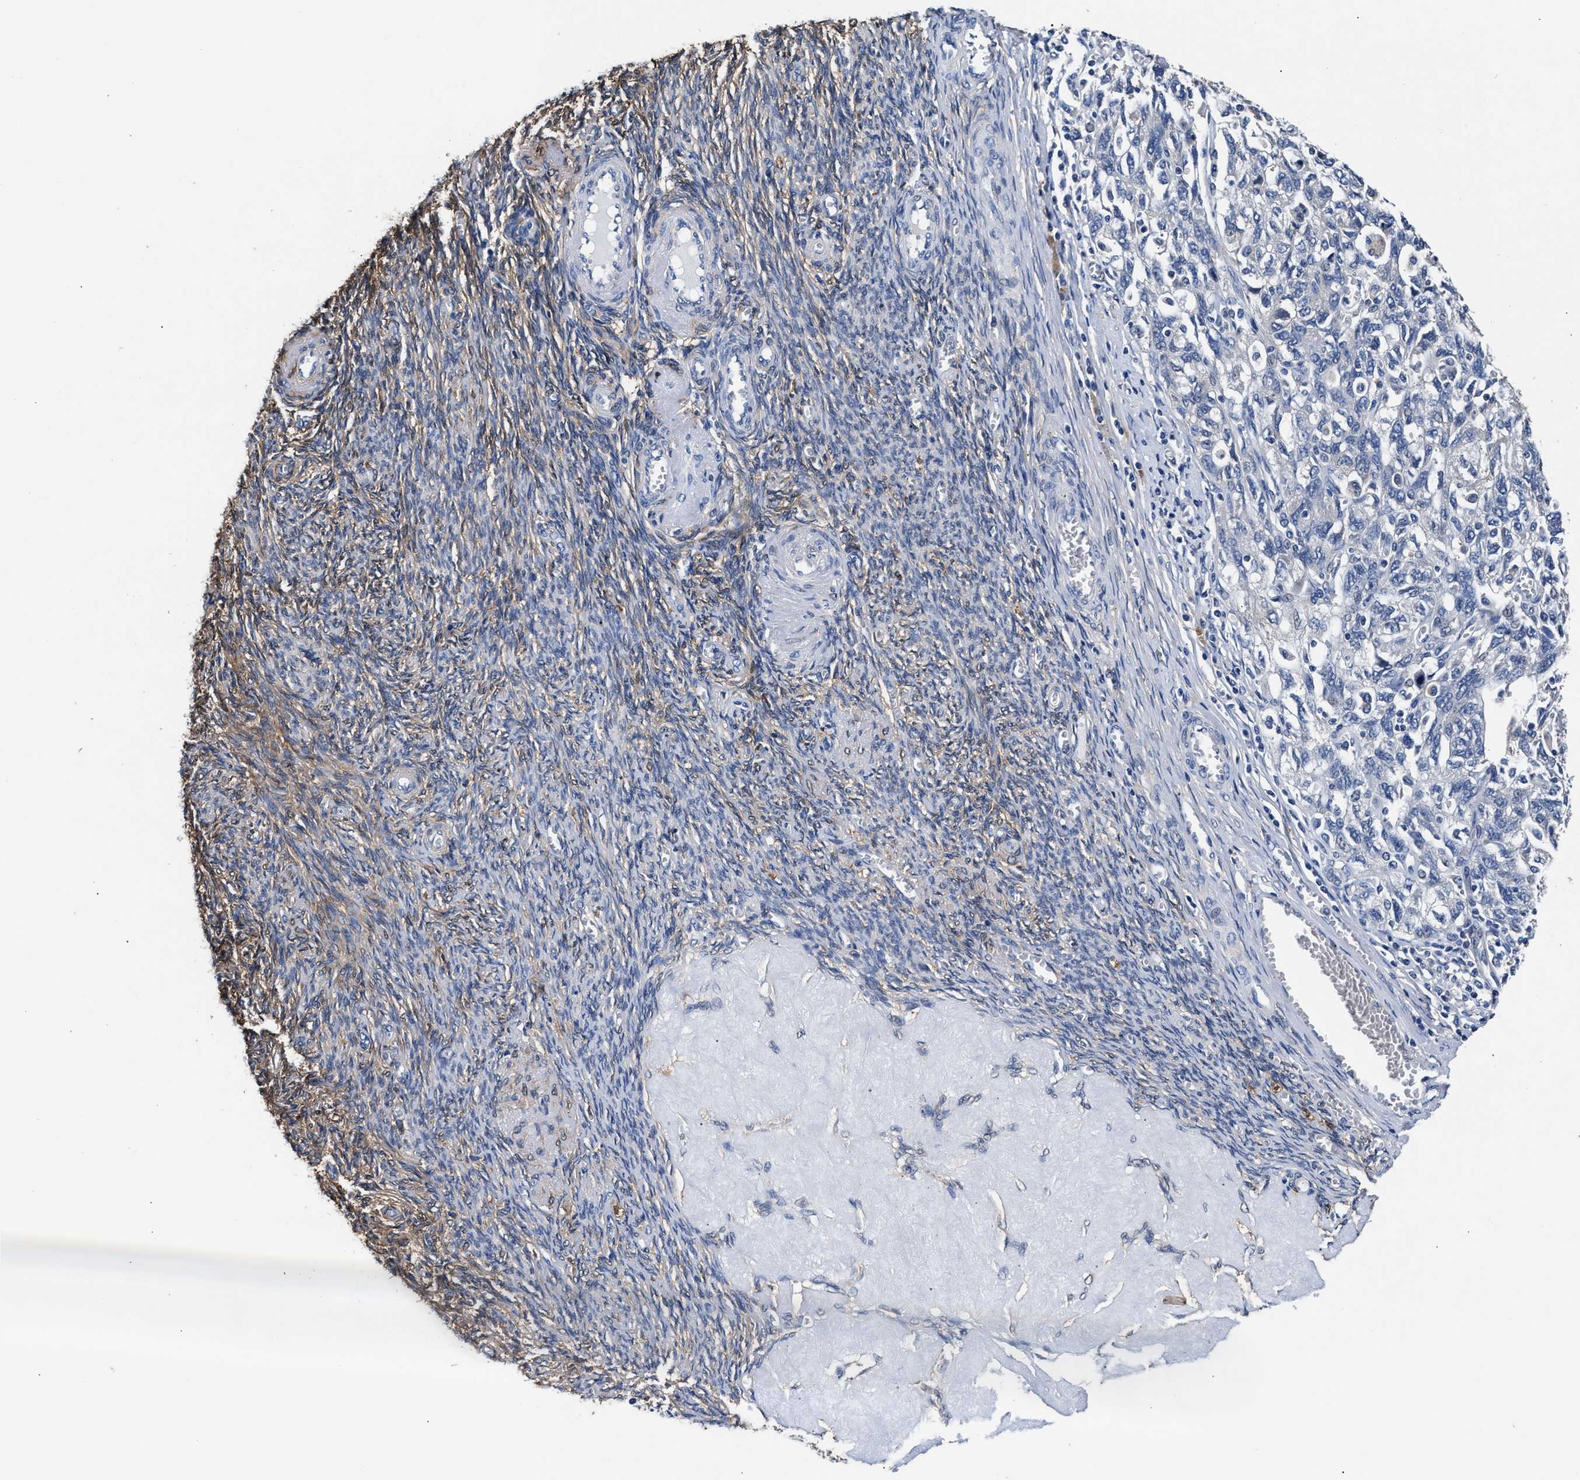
{"staining": {"intensity": "negative", "quantity": "none", "location": "none"}, "tissue": "ovarian cancer", "cell_type": "Tumor cells", "image_type": "cancer", "snomed": [{"axis": "morphology", "description": "Carcinoma, NOS"}, {"axis": "morphology", "description": "Cystadenocarcinoma, serous, NOS"}, {"axis": "topography", "description": "Ovary"}], "caption": "This photomicrograph is of ovarian cancer (carcinoma) stained with IHC to label a protein in brown with the nuclei are counter-stained blue. There is no staining in tumor cells.", "gene": "GSTM1", "patient": {"sex": "female", "age": 69}}